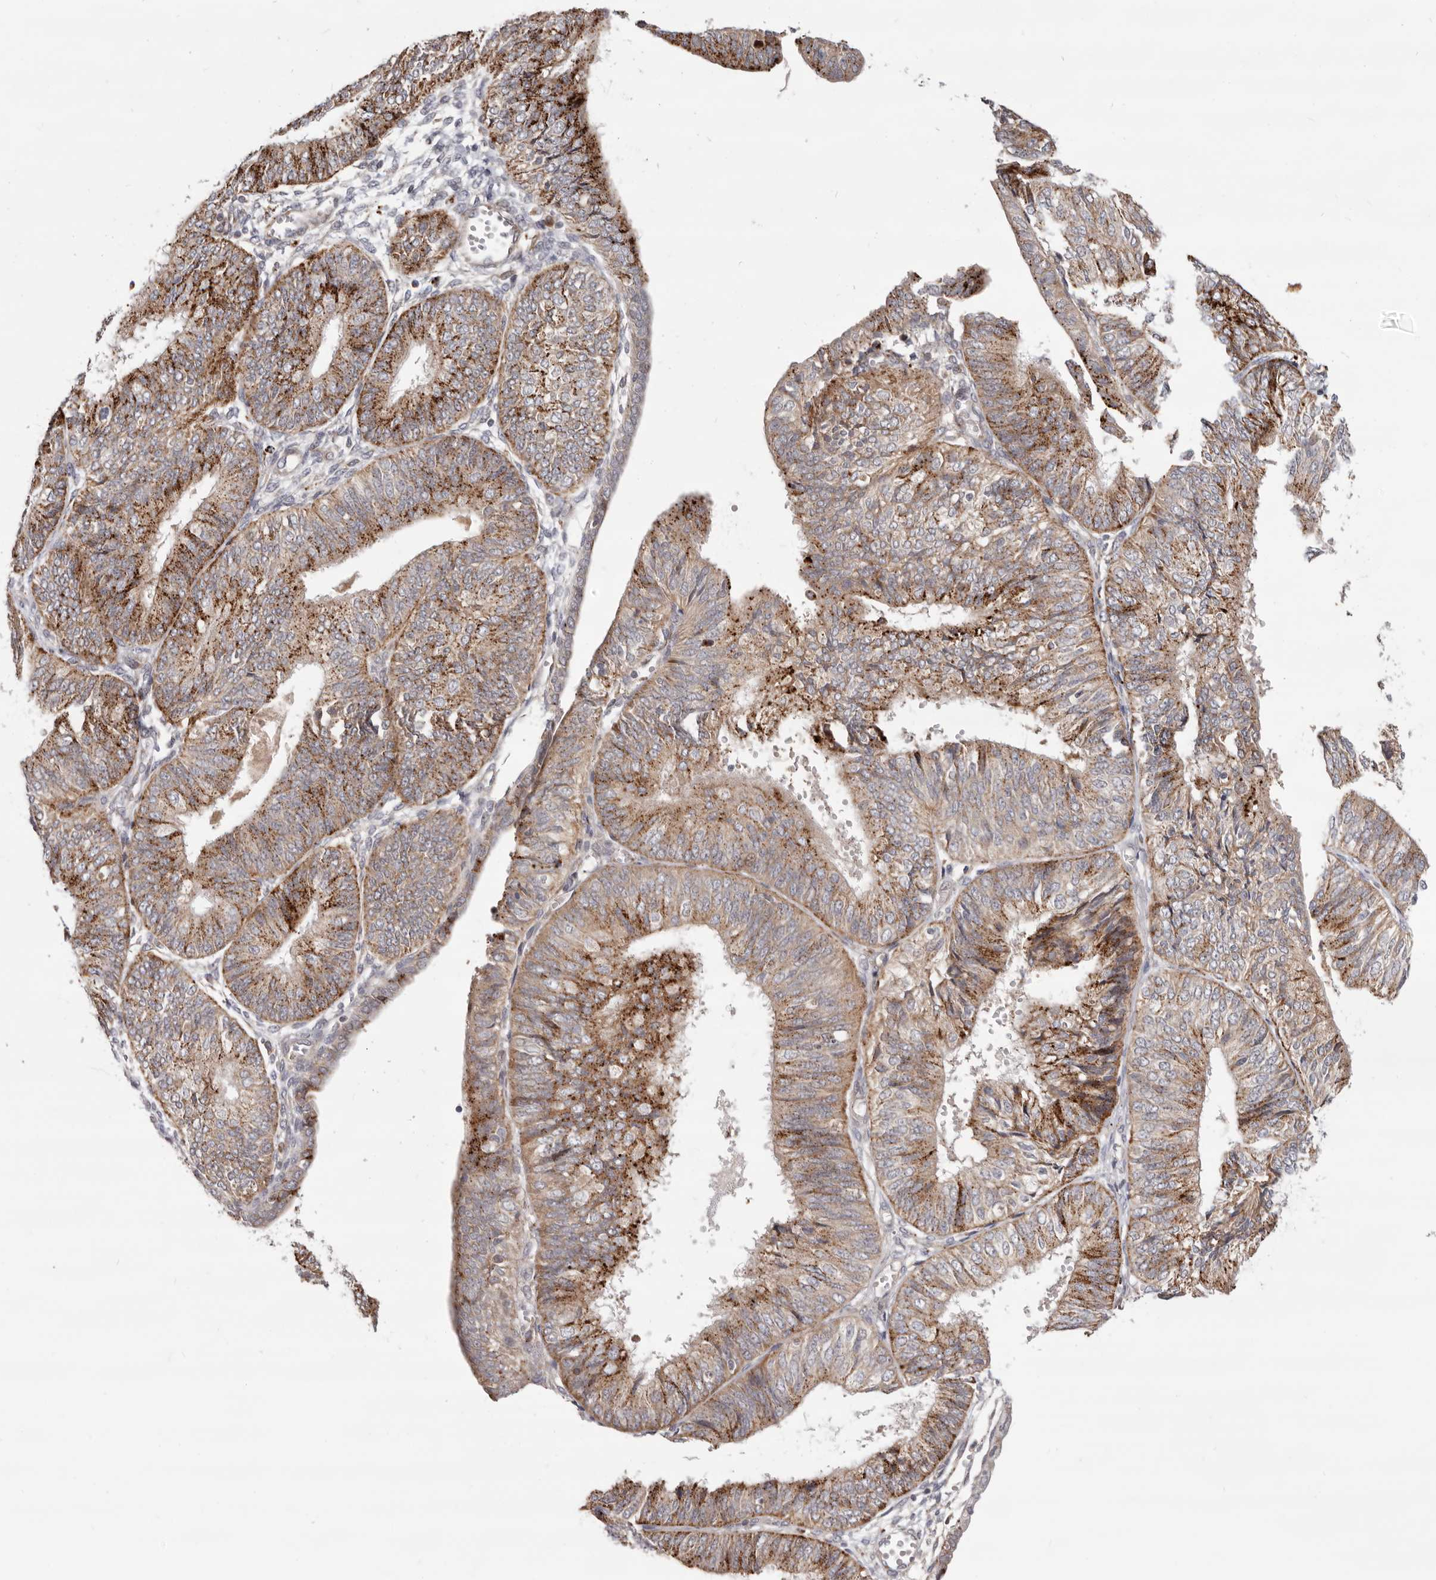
{"staining": {"intensity": "strong", "quantity": "25%-75%", "location": "cytoplasmic/membranous"}, "tissue": "endometrial cancer", "cell_type": "Tumor cells", "image_type": "cancer", "snomed": [{"axis": "morphology", "description": "Adenocarcinoma, NOS"}, {"axis": "topography", "description": "Endometrium"}], "caption": "This is an image of immunohistochemistry staining of endometrial cancer (adenocarcinoma), which shows strong staining in the cytoplasmic/membranous of tumor cells.", "gene": "TOR3A", "patient": {"sex": "female", "age": 58}}